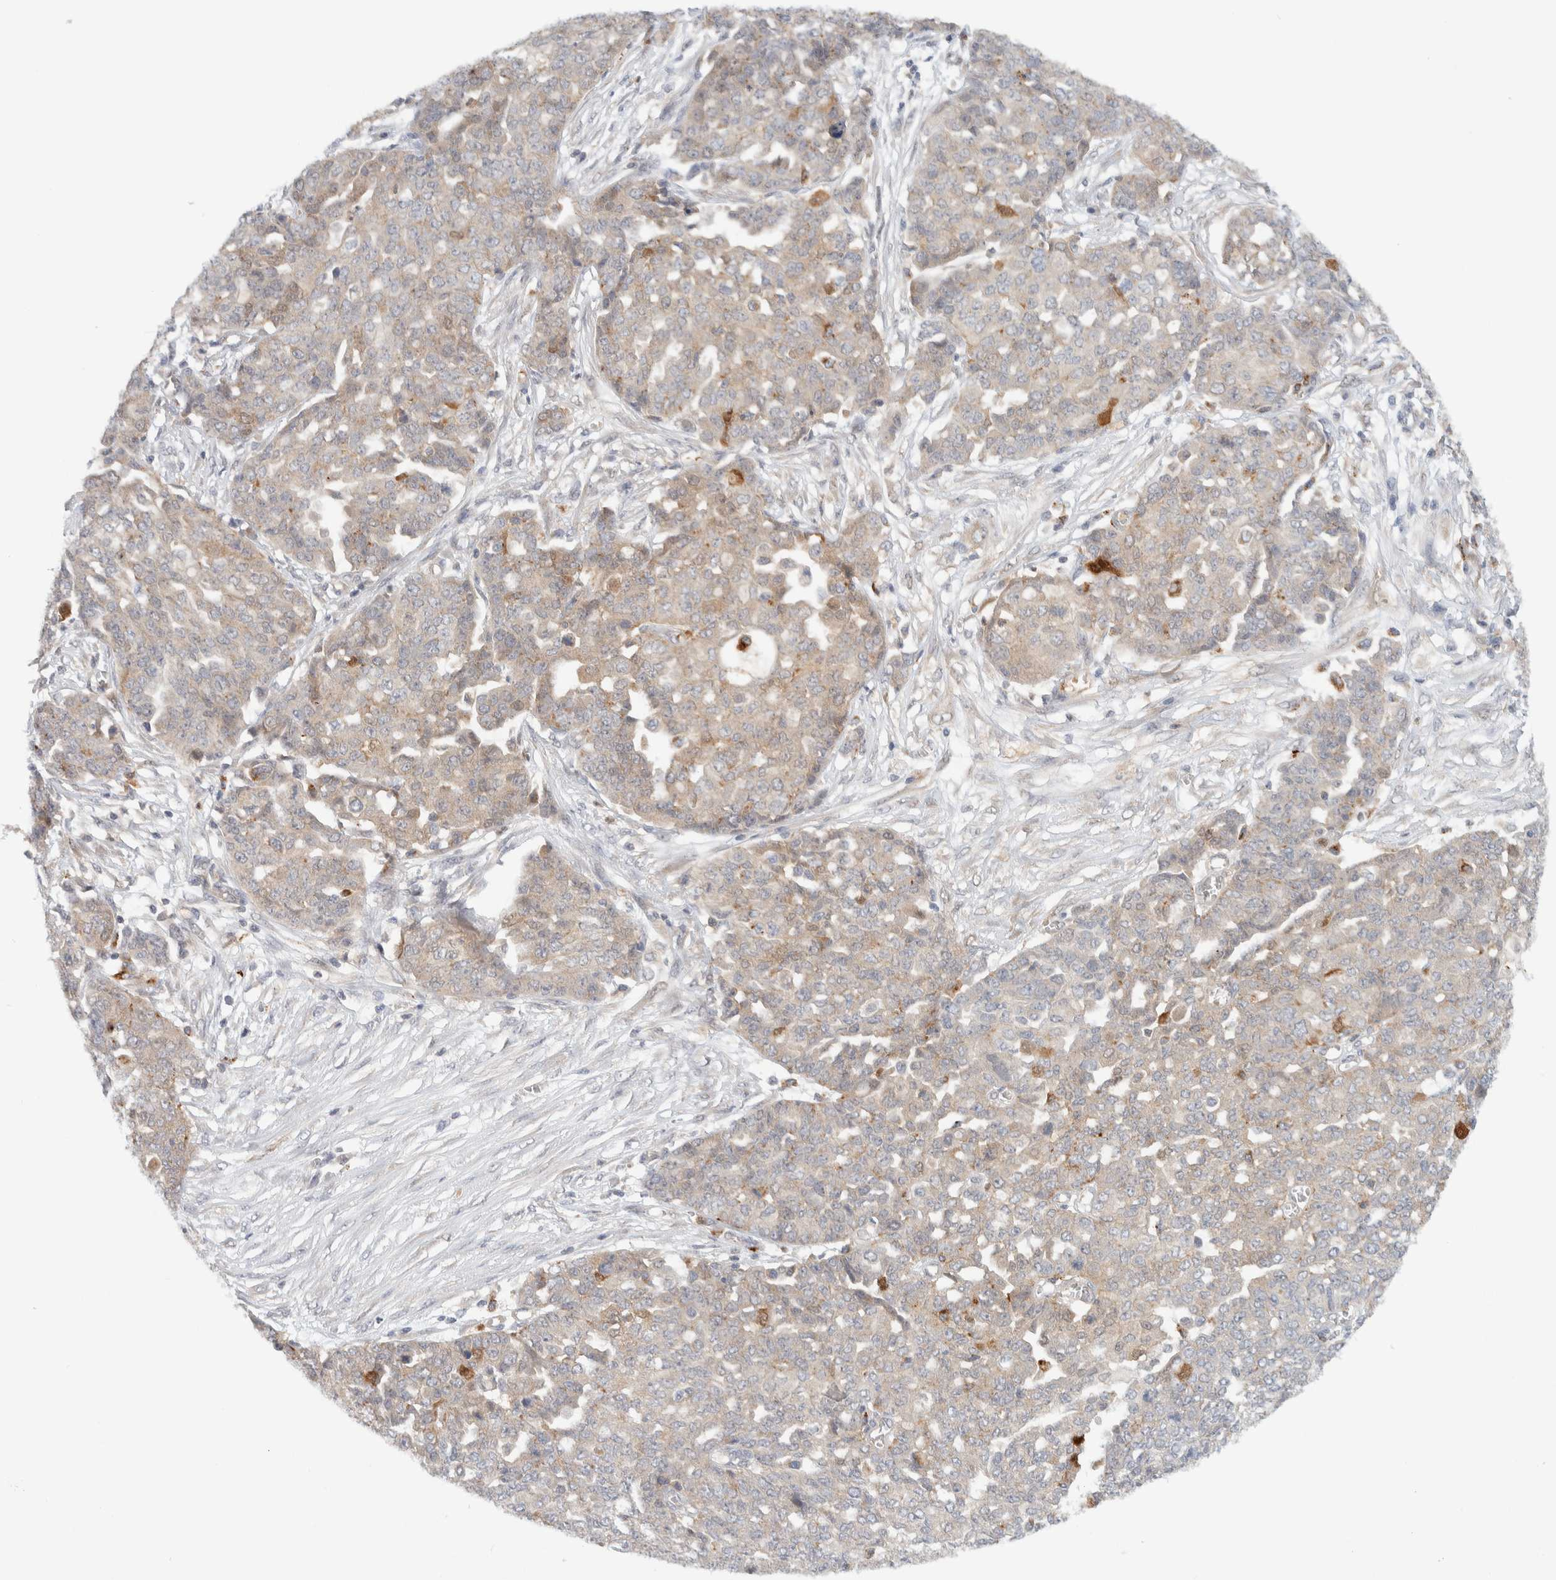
{"staining": {"intensity": "moderate", "quantity": "25%-75%", "location": "cytoplasmic/membranous"}, "tissue": "ovarian cancer", "cell_type": "Tumor cells", "image_type": "cancer", "snomed": [{"axis": "morphology", "description": "Cystadenocarcinoma, serous, NOS"}, {"axis": "topography", "description": "Soft tissue"}, {"axis": "topography", "description": "Ovary"}], "caption": "Serous cystadenocarcinoma (ovarian) tissue displays moderate cytoplasmic/membranous staining in about 25%-75% of tumor cells", "gene": "GCLM", "patient": {"sex": "female", "age": 57}}